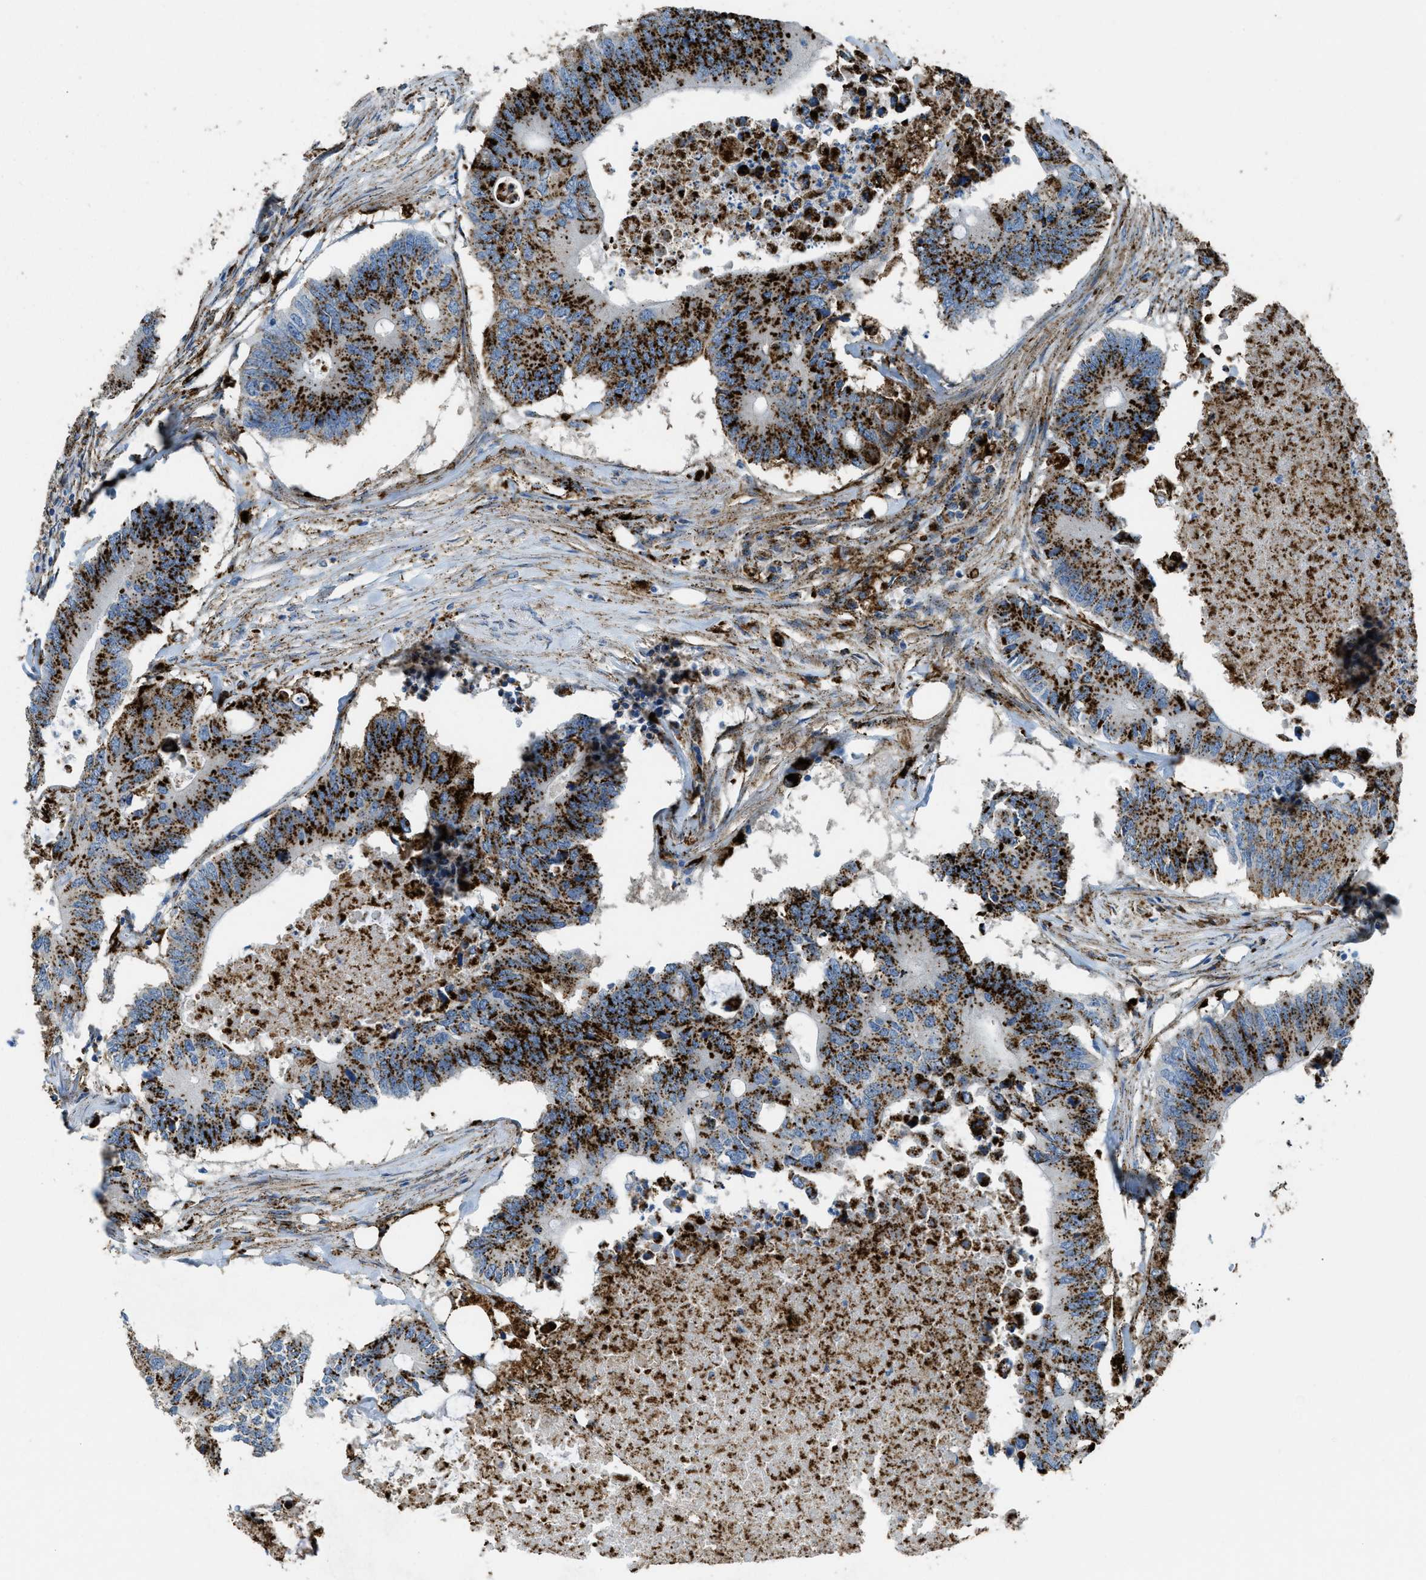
{"staining": {"intensity": "strong", "quantity": ">75%", "location": "cytoplasmic/membranous"}, "tissue": "colorectal cancer", "cell_type": "Tumor cells", "image_type": "cancer", "snomed": [{"axis": "morphology", "description": "Adenocarcinoma, NOS"}, {"axis": "topography", "description": "Colon"}], "caption": "A histopathology image showing strong cytoplasmic/membranous expression in approximately >75% of tumor cells in colorectal cancer (adenocarcinoma), as visualized by brown immunohistochemical staining.", "gene": "SCARB2", "patient": {"sex": "male", "age": 71}}